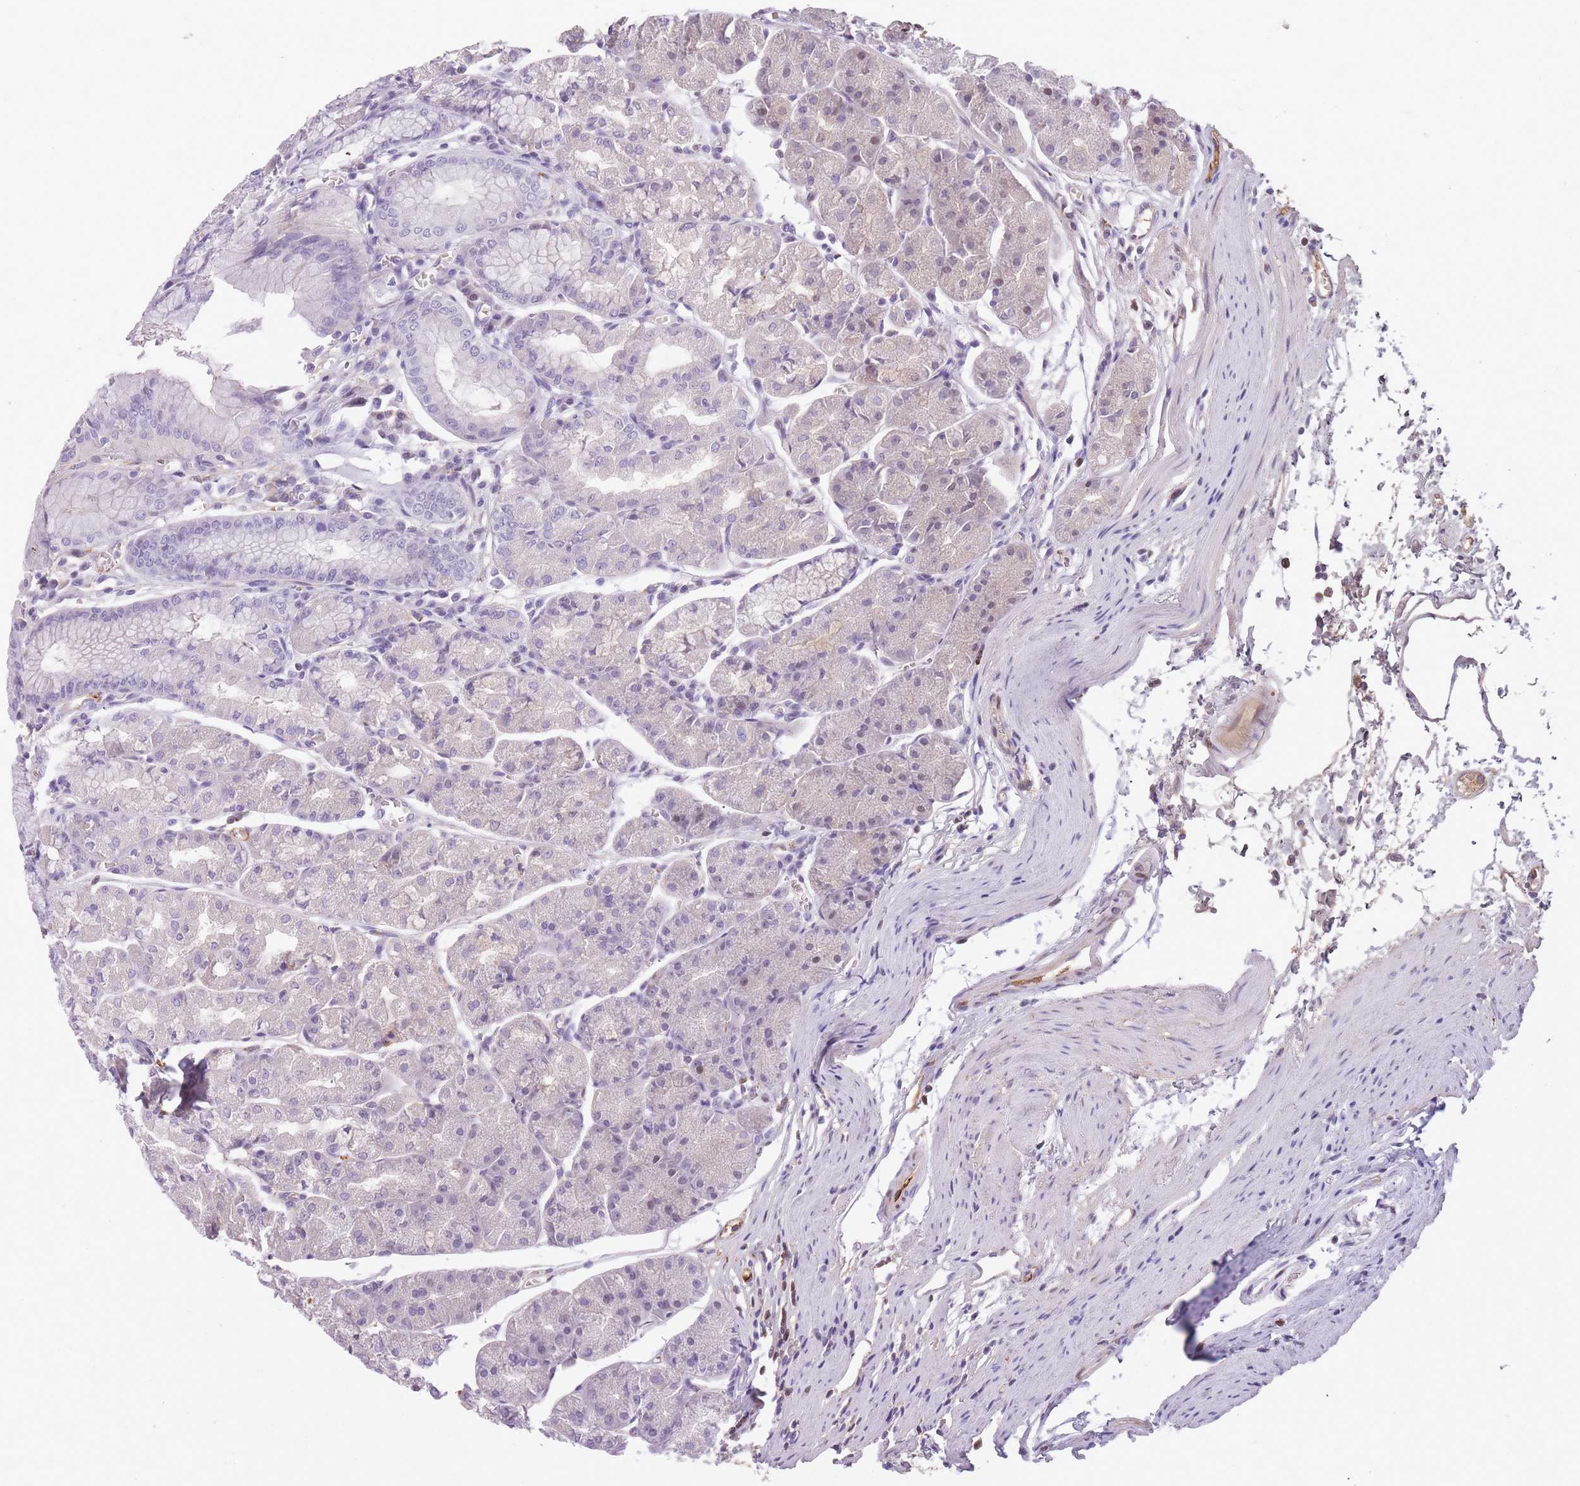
{"staining": {"intensity": "negative", "quantity": "none", "location": "none"}, "tissue": "stomach", "cell_type": "Glandular cells", "image_type": "normal", "snomed": [{"axis": "morphology", "description": "Normal tissue, NOS"}, {"axis": "topography", "description": "Stomach"}], "caption": "A photomicrograph of stomach stained for a protein exhibits no brown staining in glandular cells. Nuclei are stained in blue.", "gene": "GNAT1", "patient": {"sex": "male", "age": 55}}